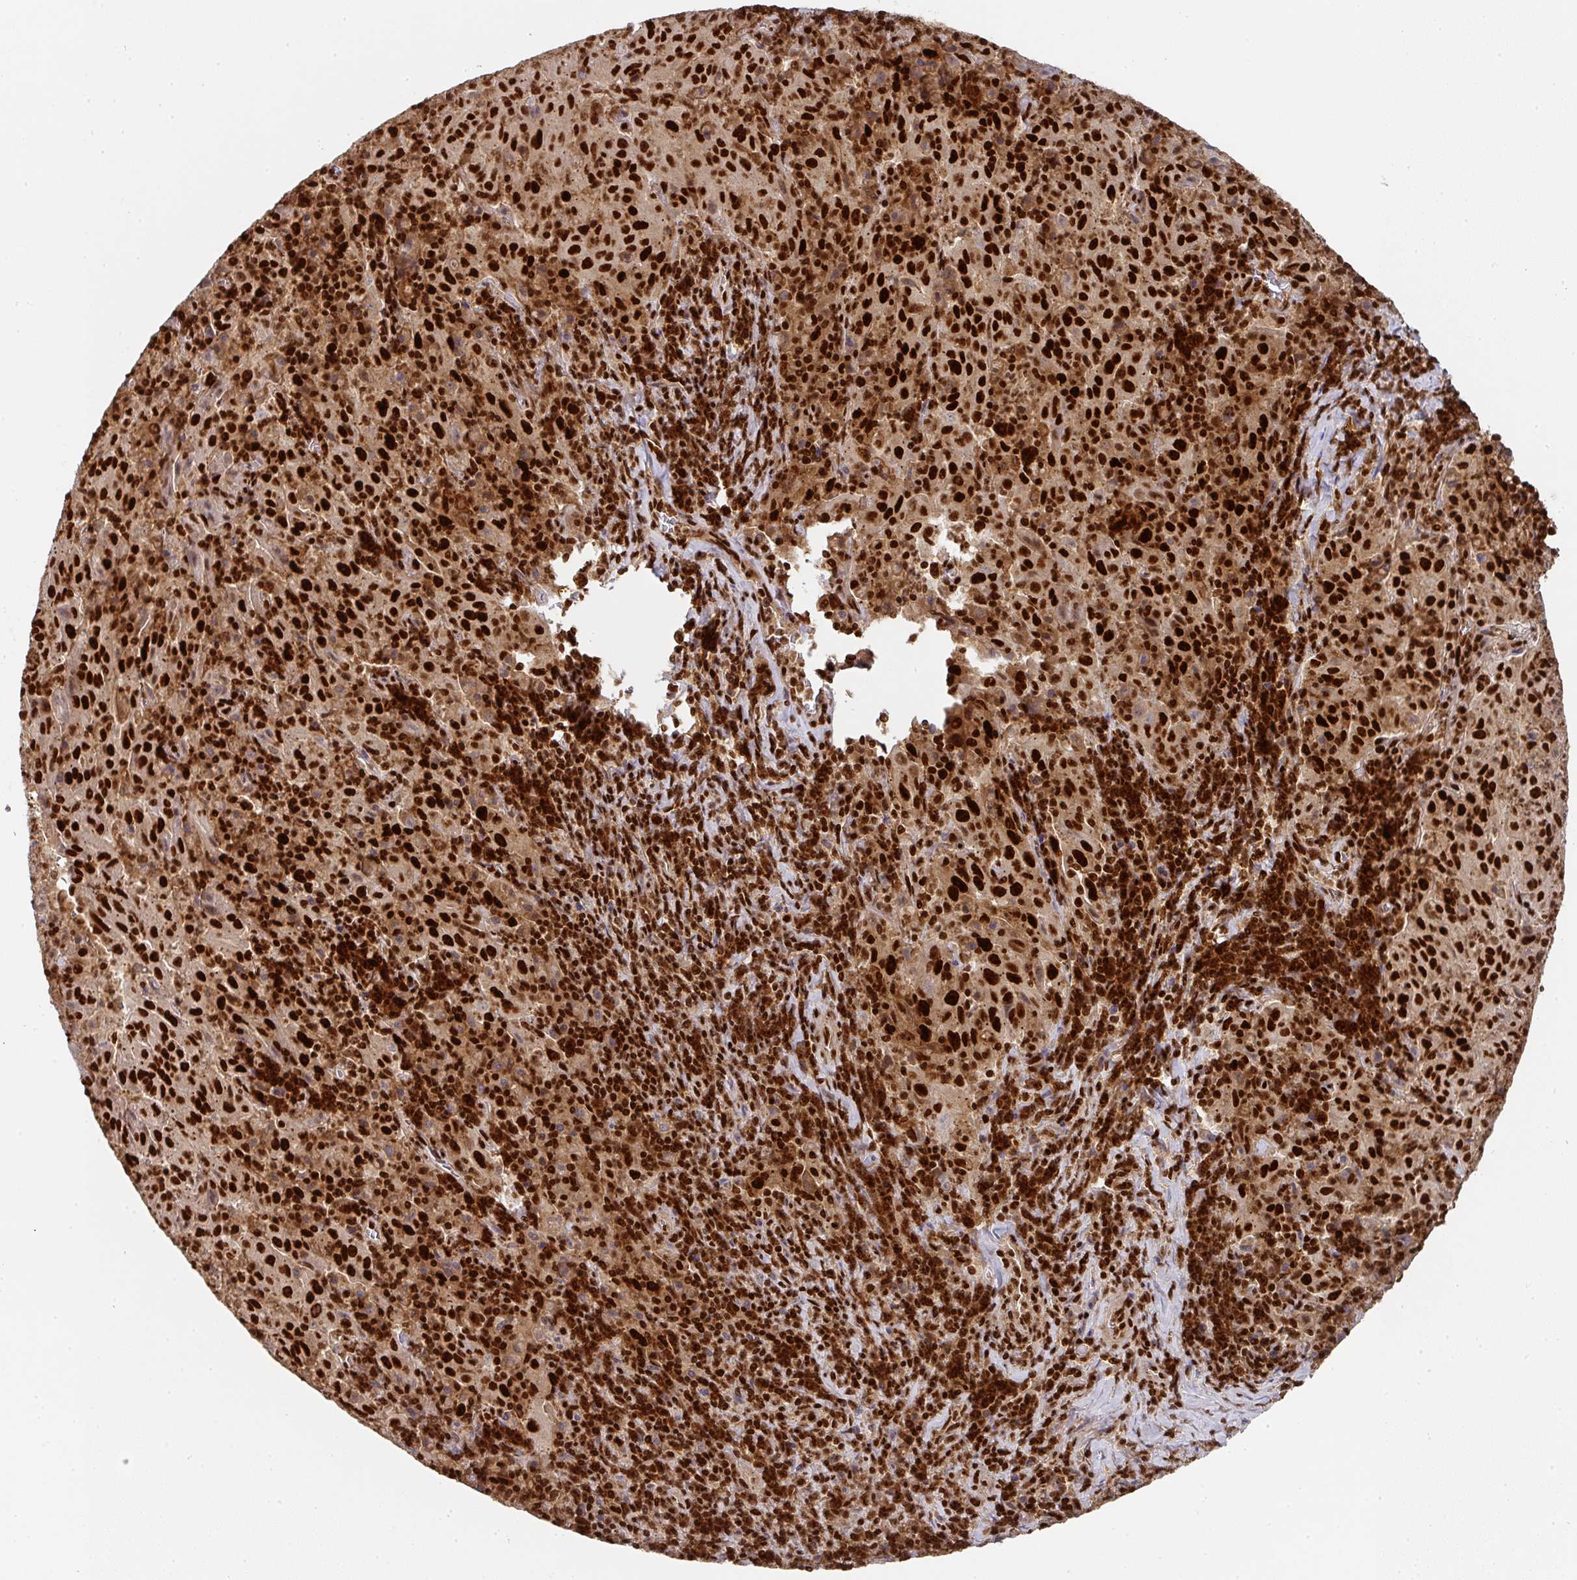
{"staining": {"intensity": "strong", "quantity": ">75%", "location": "nuclear"}, "tissue": "pancreatic cancer", "cell_type": "Tumor cells", "image_type": "cancer", "snomed": [{"axis": "morphology", "description": "Adenocarcinoma, NOS"}, {"axis": "topography", "description": "Pancreas"}], "caption": "Protein staining of adenocarcinoma (pancreatic) tissue shows strong nuclear expression in approximately >75% of tumor cells. (DAB (3,3'-diaminobenzidine) IHC with brightfield microscopy, high magnification).", "gene": "DIDO1", "patient": {"sex": "male", "age": 63}}